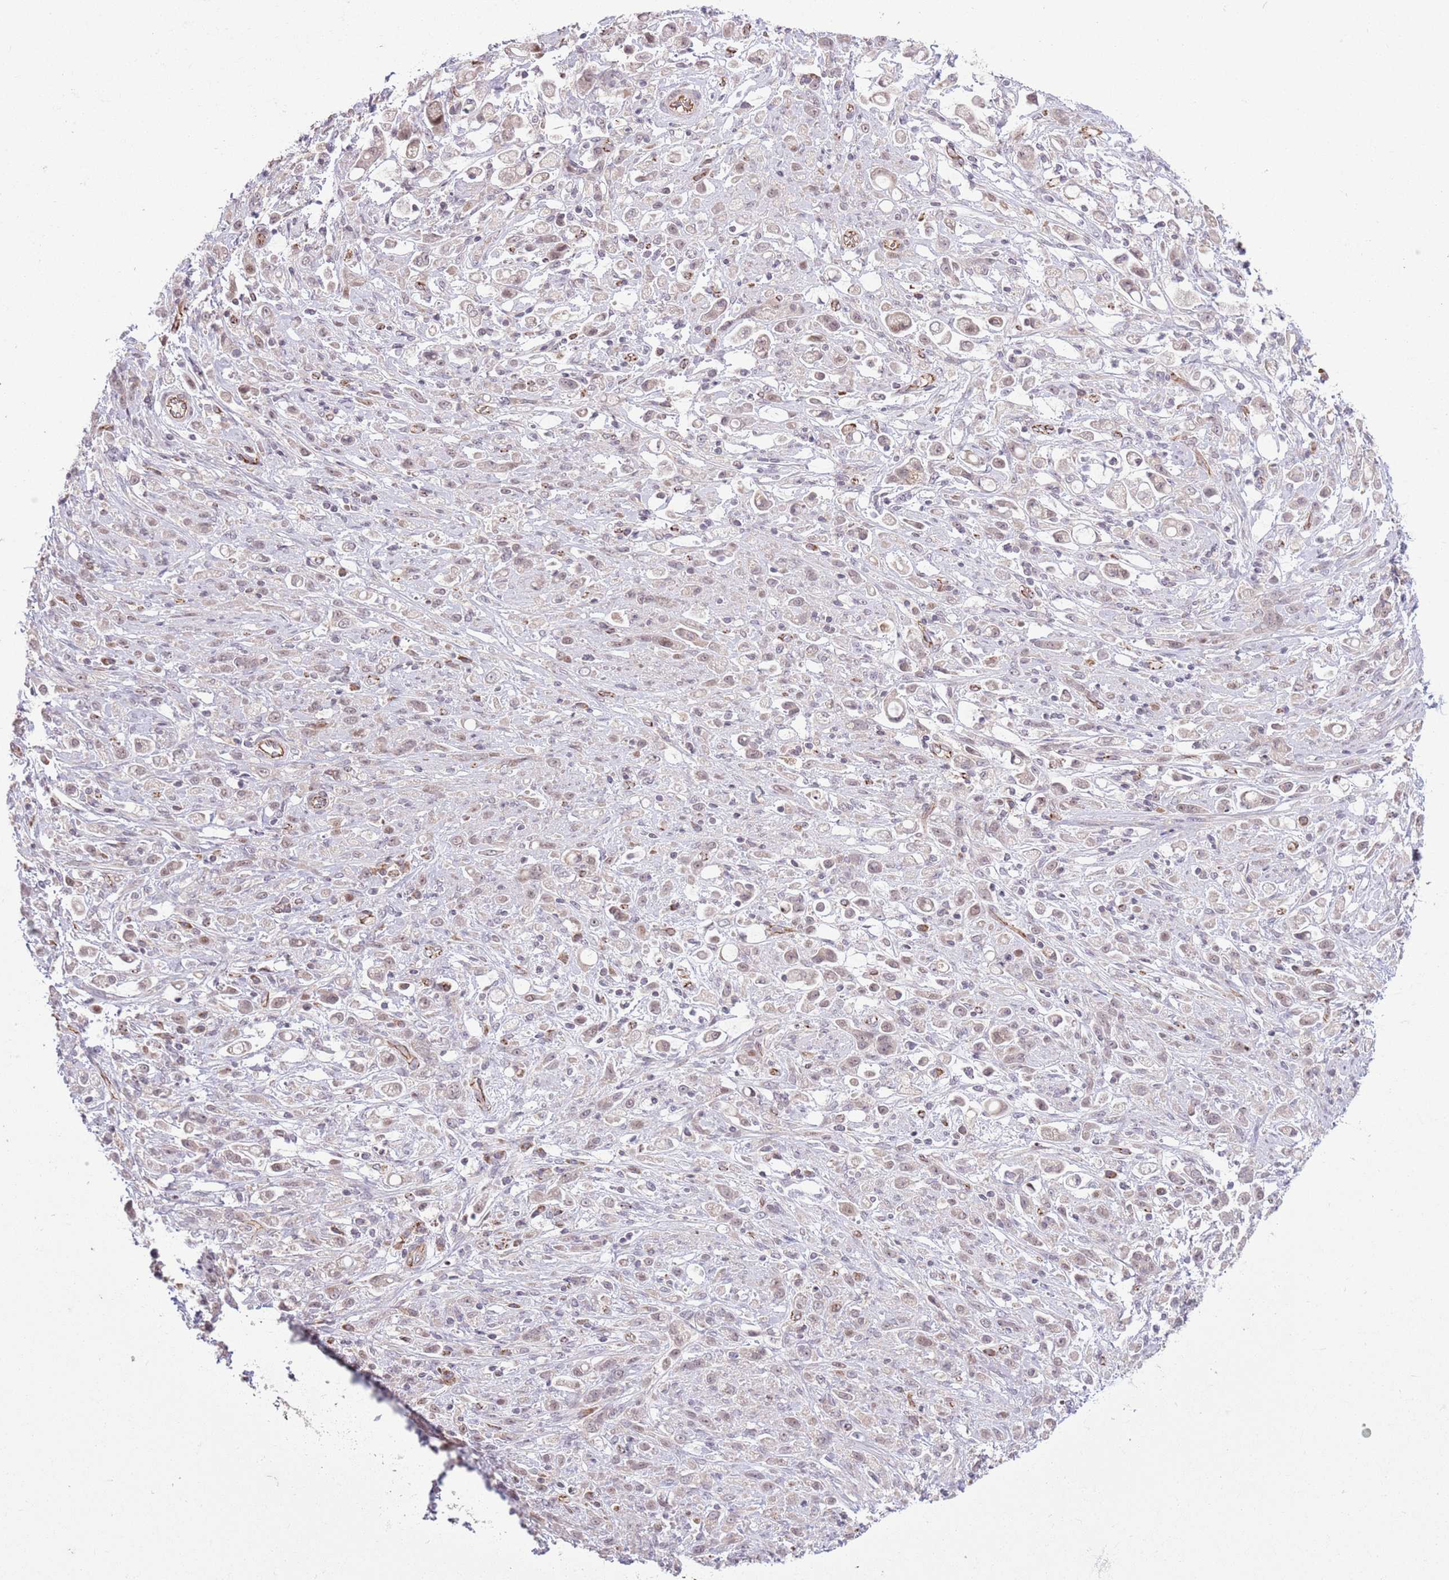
{"staining": {"intensity": "weak", "quantity": "25%-75%", "location": "nuclear"}, "tissue": "stomach cancer", "cell_type": "Tumor cells", "image_type": "cancer", "snomed": [{"axis": "morphology", "description": "Adenocarcinoma, NOS"}, {"axis": "topography", "description": "Stomach"}], "caption": "An immunohistochemistry micrograph of neoplastic tissue is shown. Protein staining in brown shows weak nuclear positivity in stomach adenocarcinoma within tumor cells.", "gene": "DPP10", "patient": {"sex": "female", "age": 60}}